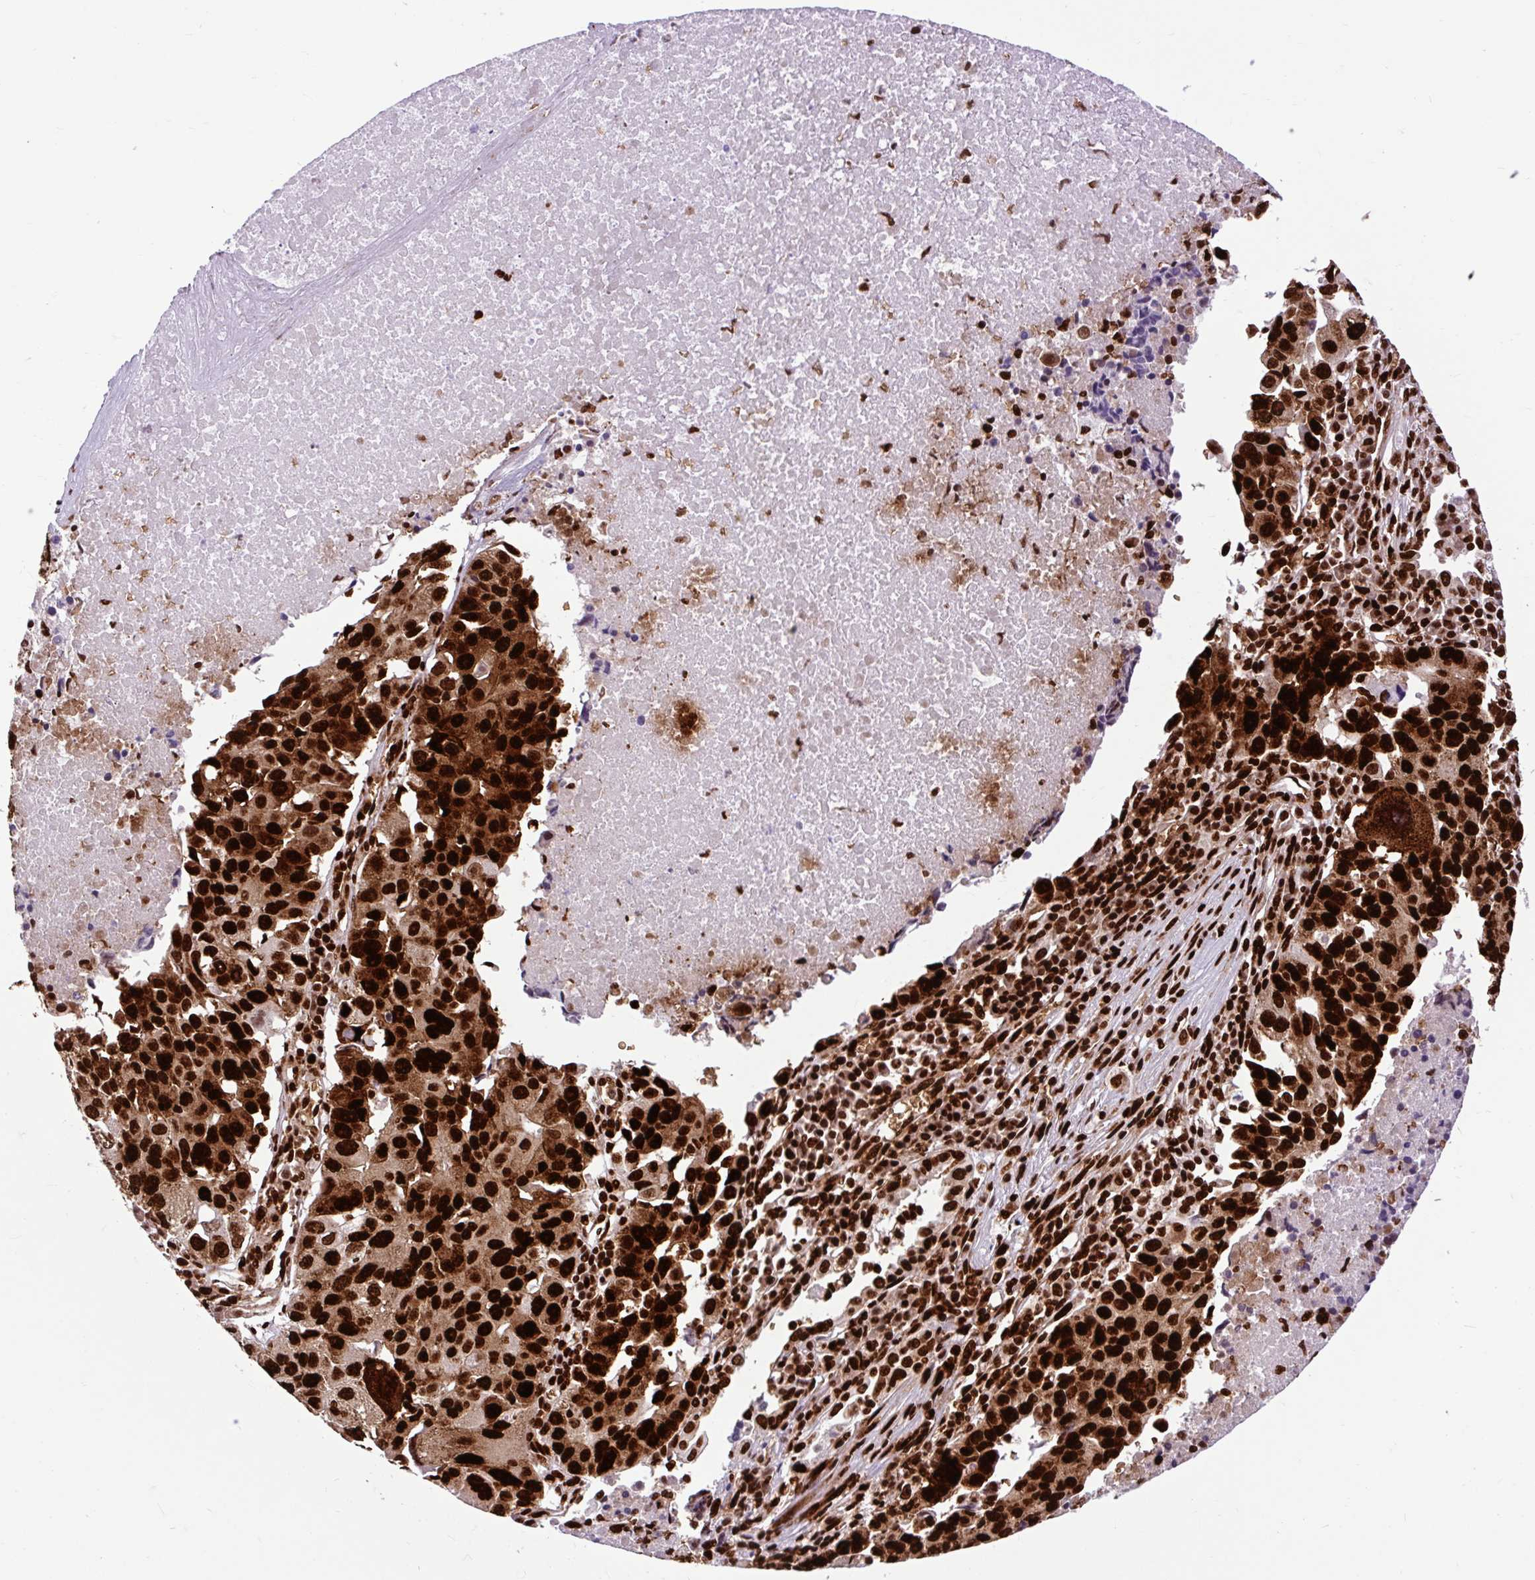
{"staining": {"intensity": "strong", "quantity": ">75%", "location": "nuclear"}, "tissue": "lung cancer", "cell_type": "Tumor cells", "image_type": "cancer", "snomed": [{"axis": "morphology", "description": "Squamous cell carcinoma, NOS"}, {"axis": "topography", "description": "Lung"}], "caption": "High-magnification brightfield microscopy of lung squamous cell carcinoma stained with DAB (brown) and counterstained with hematoxylin (blue). tumor cells exhibit strong nuclear staining is present in approximately>75% of cells. The protein of interest is stained brown, and the nuclei are stained in blue (DAB IHC with brightfield microscopy, high magnification).", "gene": "FUS", "patient": {"sex": "female", "age": 66}}